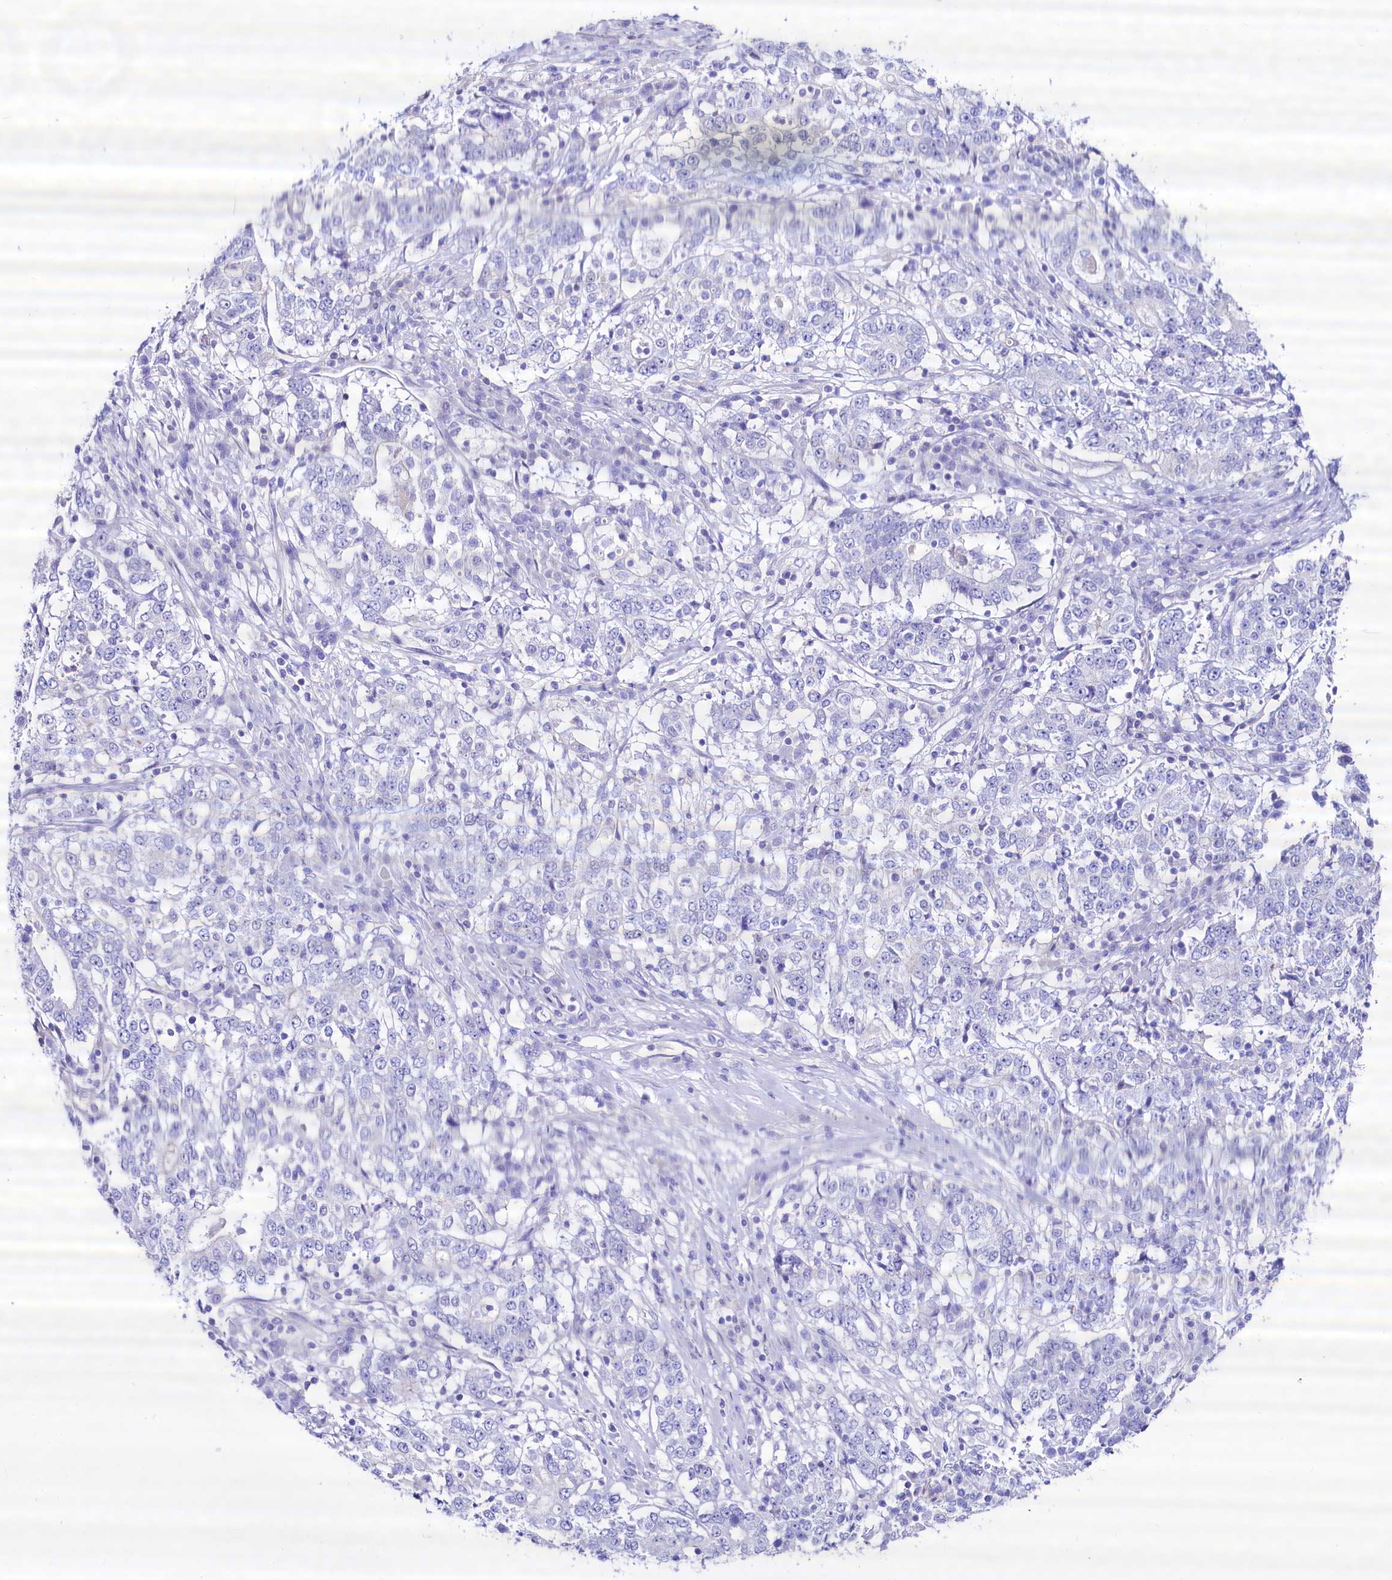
{"staining": {"intensity": "negative", "quantity": "none", "location": "none"}, "tissue": "stomach cancer", "cell_type": "Tumor cells", "image_type": "cancer", "snomed": [{"axis": "morphology", "description": "Adenocarcinoma, NOS"}, {"axis": "topography", "description": "Stomach"}], "caption": "Stomach cancer was stained to show a protein in brown. There is no significant expression in tumor cells.", "gene": "RBP3", "patient": {"sex": "male", "age": 59}}